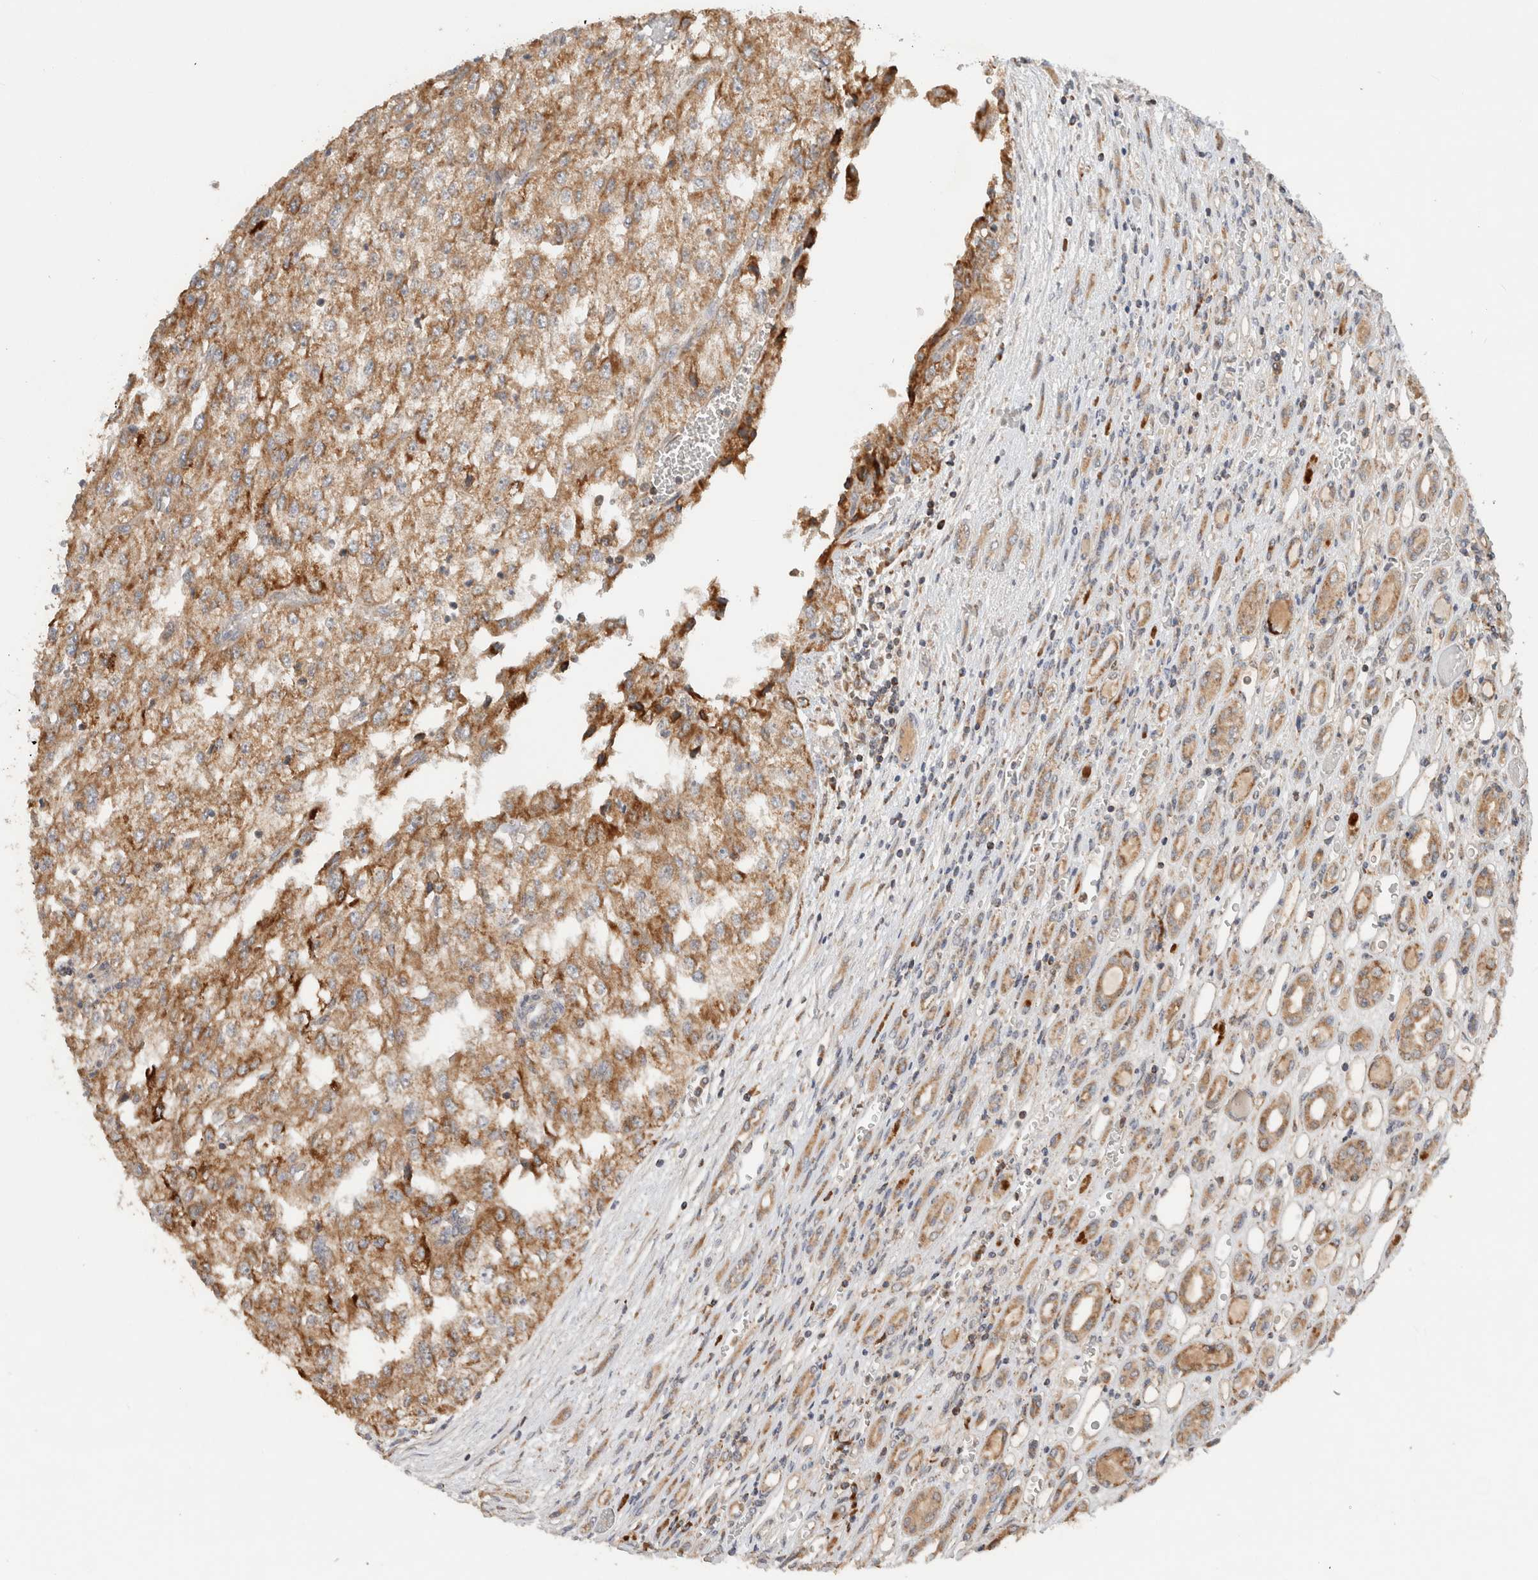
{"staining": {"intensity": "moderate", "quantity": ">75%", "location": "cytoplasmic/membranous"}, "tissue": "renal cancer", "cell_type": "Tumor cells", "image_type": "cancer", "snomed": [{"axis": "morphology", "description": "Adenocarcinoma, NOS"}, {"axis": "topography", "description": "Kidney"}], "caption": "Immunohistochemical staining of renal cancer (adenocarcinoma) exhibits medium levels of moderate cytoplasmic/membranous protein positivity in approximately >75% of tumor cells.", "gene": "AMPD1", "patient": {"sex": "female", "age": 54}}